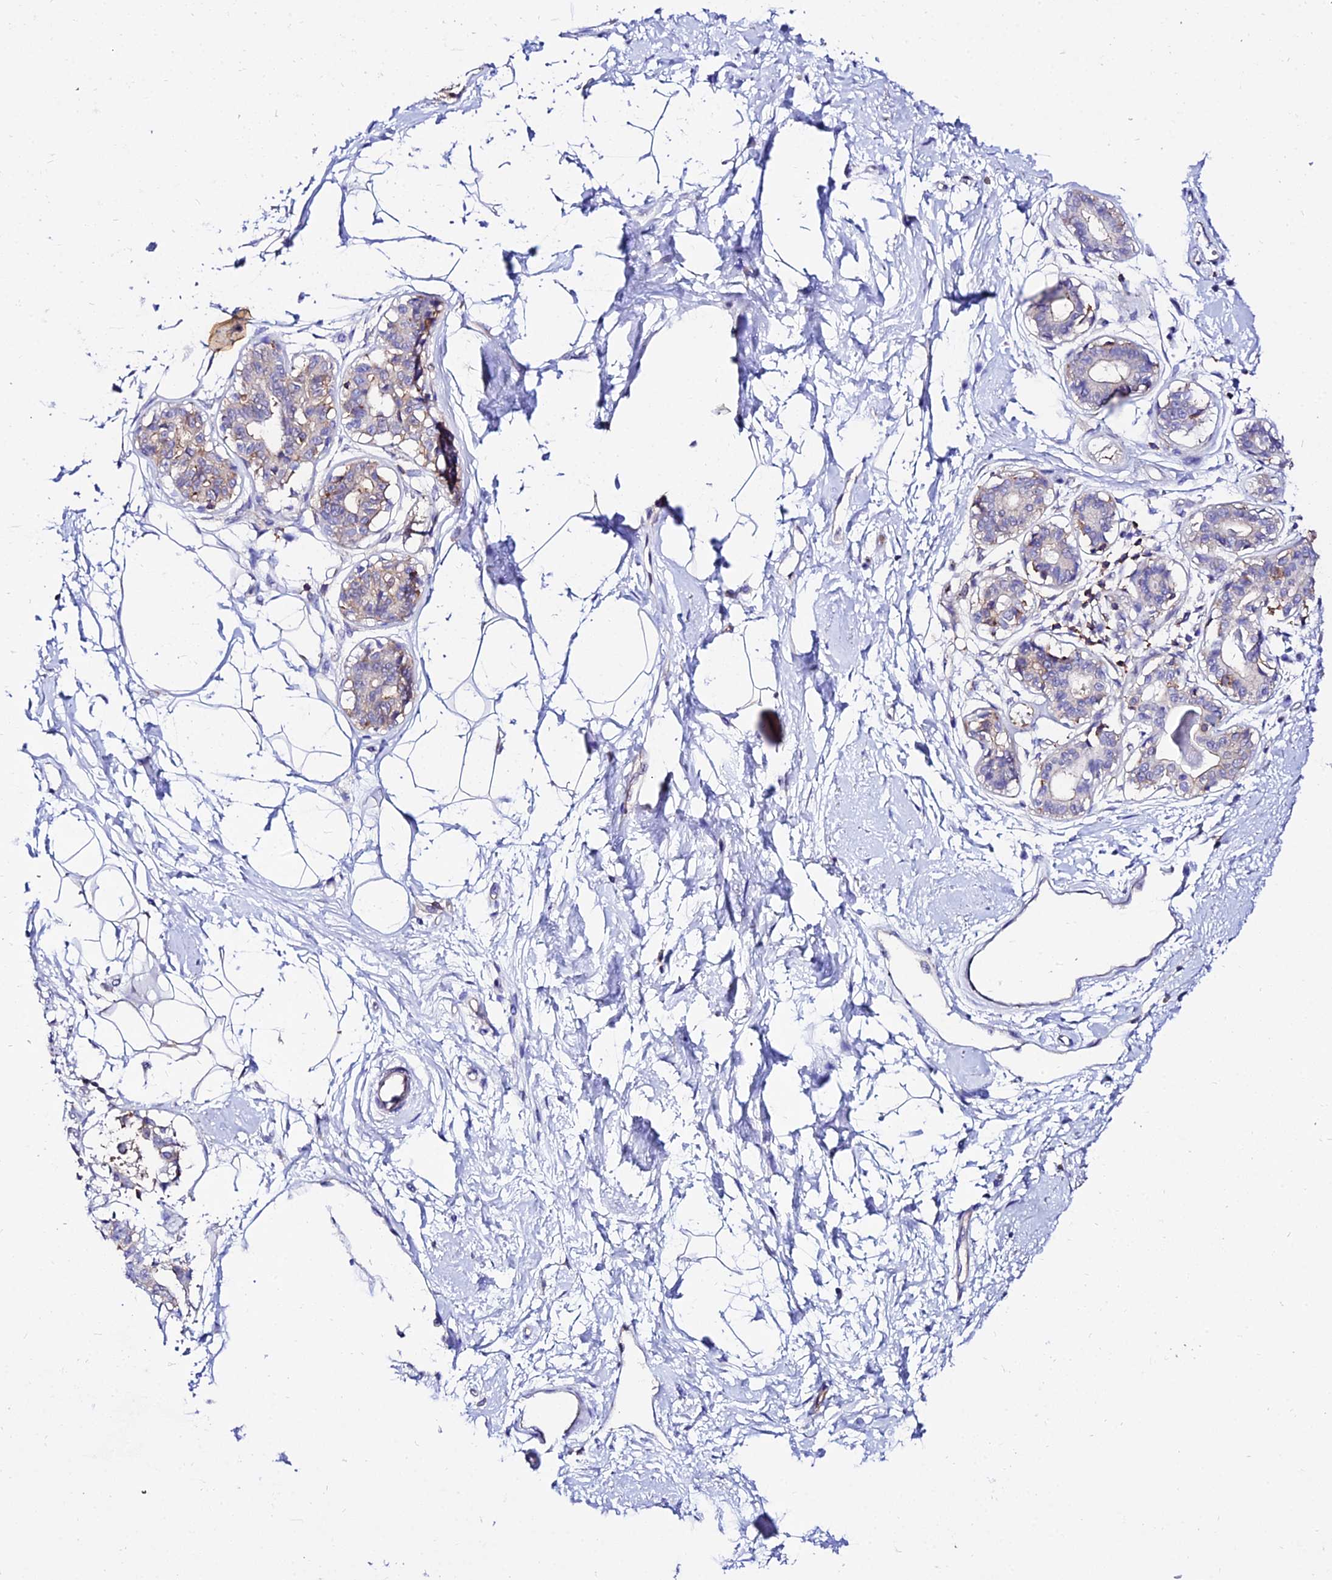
{"staining": {"intensity": "negative", "quantity": "none", "location": "none"}, "tissue": "breast", "cell_type": "Adipocytes", "image_type": "normal", "snomed": [{"axis": "morphology", "description": "Normal tissue, NOS"}, {"axis": "topography", "description": "Breast"}], "caption": "An immunohistochemistry photomicrograph of benign breast is shown. There is no staining in adipocytes of breast.", "gene": "S100A16", "patient": {"sex": "female", "age": 45}}